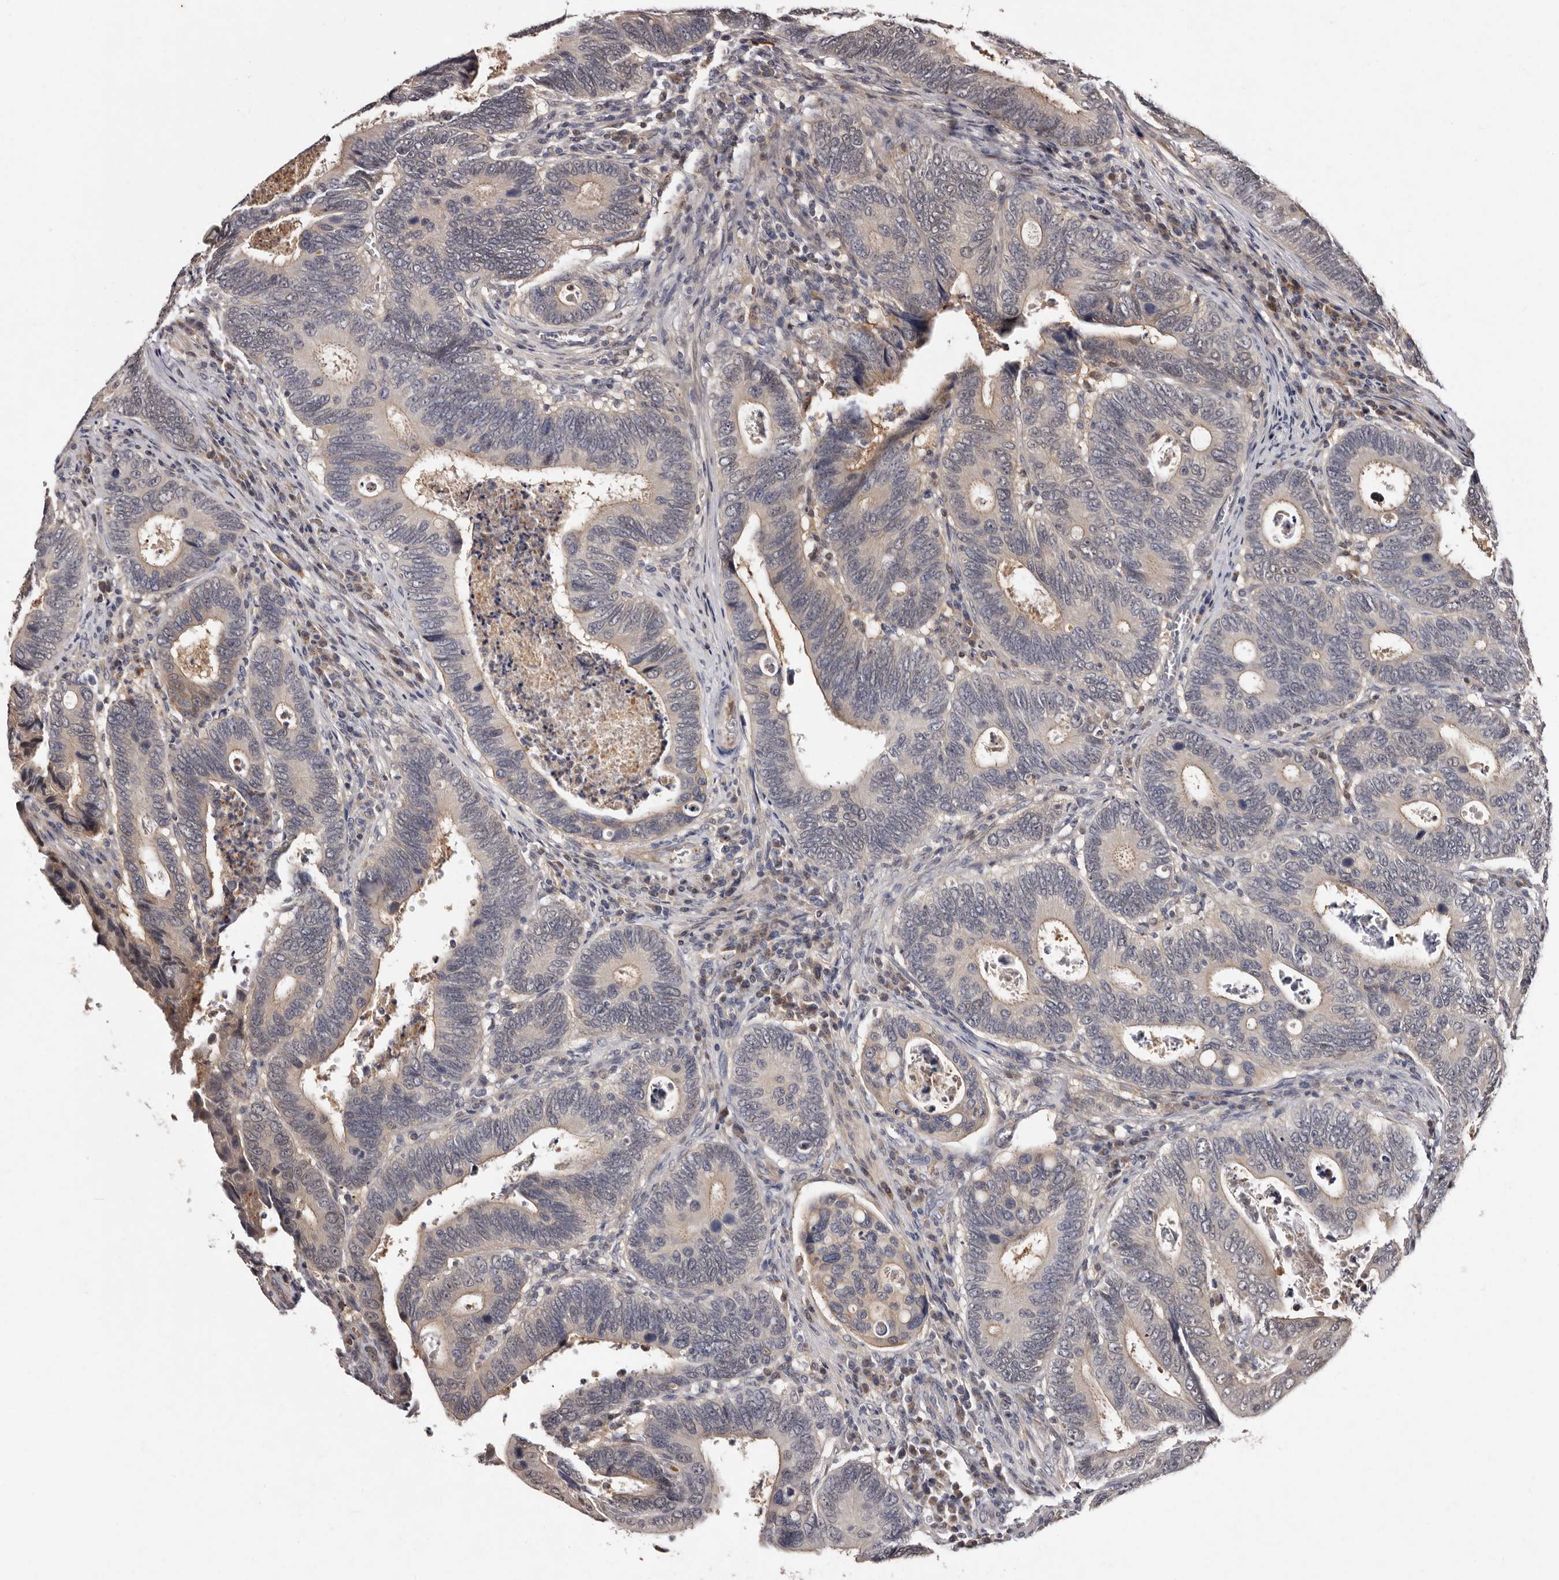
{"staining": {"intensity": "weak", "quantity": "<25%", "location": "cytoplasmic/membranous"}, "tissue": "colorectal cancer", "cell_type": "Tumor cells", "image_type": "cancer", "snomed": [{"axis": "morphology", "description": "Adenocarcinoma, NOS"}, {"axis": "topography", "description": "Colon"}], "caption": "Tumor cells show no significant protein staining in colorectal adenocarcinoma.", "gene": "DNPH1", "patient": {"sex": "male", "age": 72}}